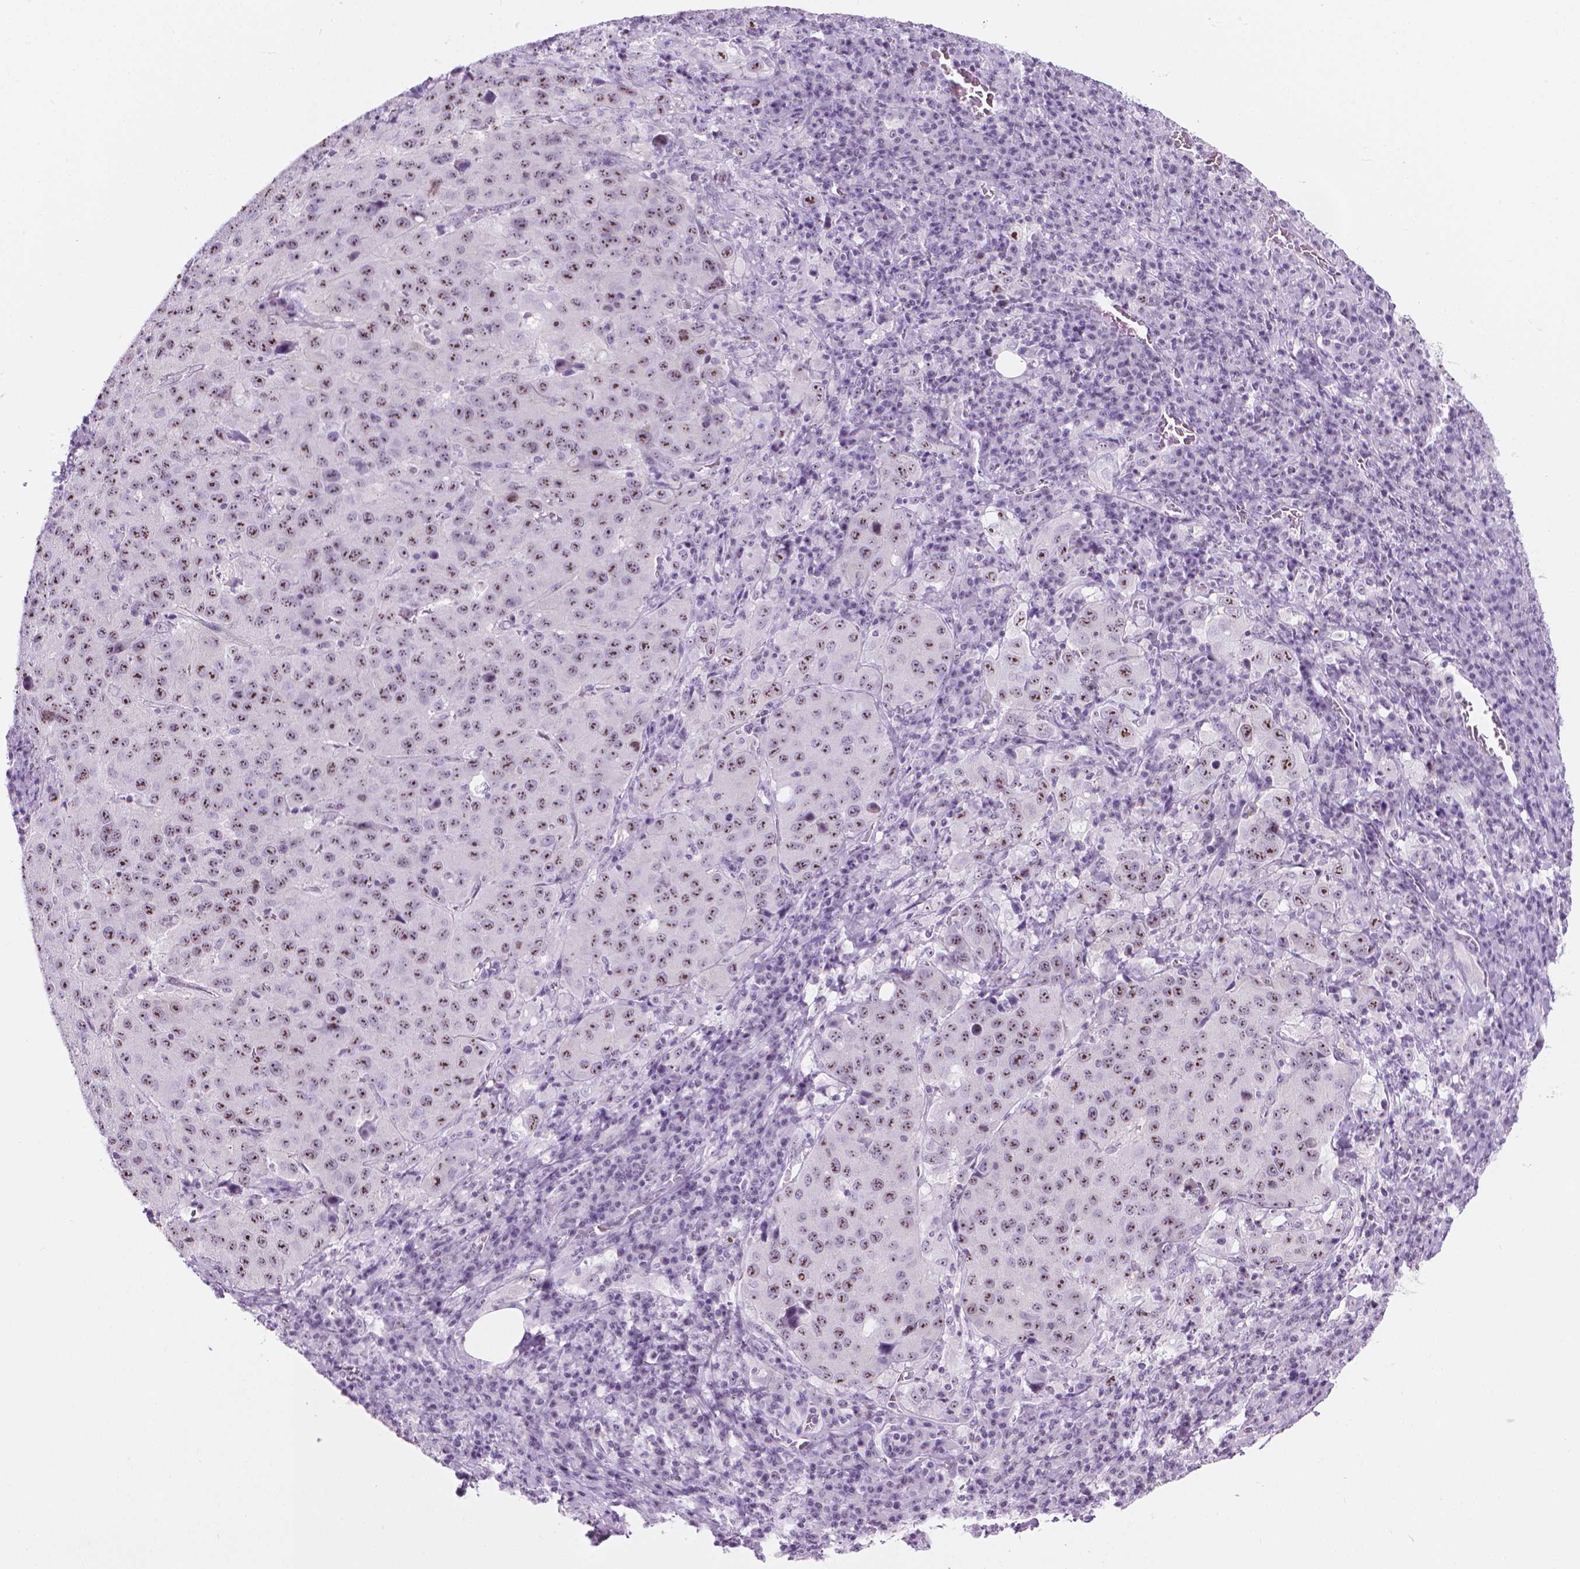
{"staining": {"intensity": "moderate", "quantity": ">75%", "location": "nuclear"}, "tissue": "stomach cancer", "cell_type": "Tumor cells", "image_type": "cancer", "snomed": [{"axis": "morphology", "description": "Adenocarcinoma, NOS"}, {"axis": "topography", "description": "Stomach"}], "caption": "The image exhibits immunohistochemical staining of stomach cancer. There is moderate nuclear expression is present in about >75% of tumor cells.", "gene": "NOL7", "patient": {"sex": "male", "age": 71}}